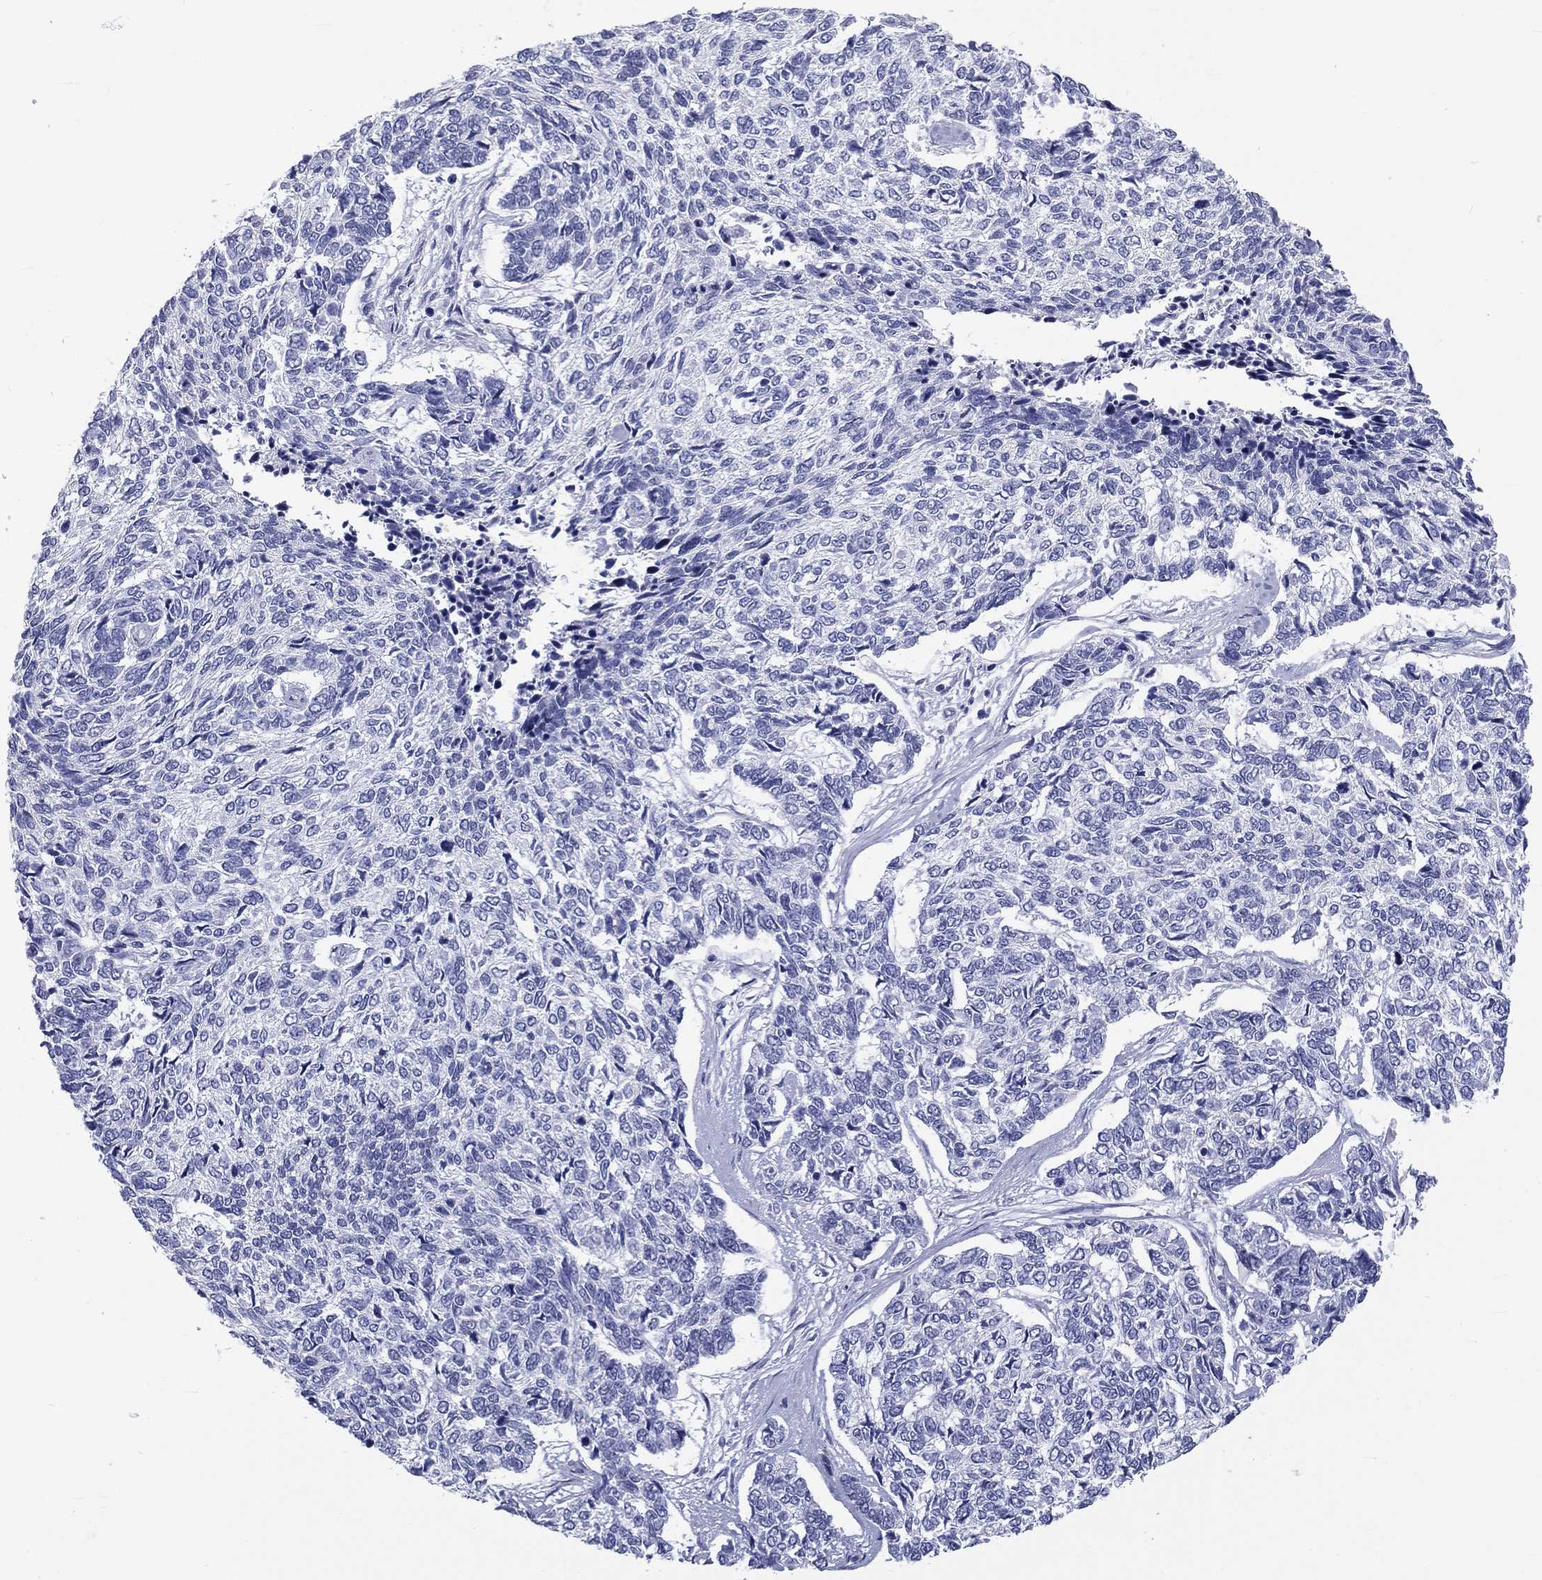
{"staining": {"intensity": "negative", "quantity": "none", "location": "none"}, "tissue": "skin cancer", "cell_type": "Tumor cells", "image_type": "cancer", "snomed": [{"axis": "morphology", "description": "Basal cell carcinoma"}, {"axis": "topography", "description": "Skin"}], "caption": "Human skin basal cell carcinoma stained for a protein using immunohistochemistry (IHC) shows no expression in tumor cells.", "gene": "DNALI1", "patient": {"sex": "female", "age": 65}}